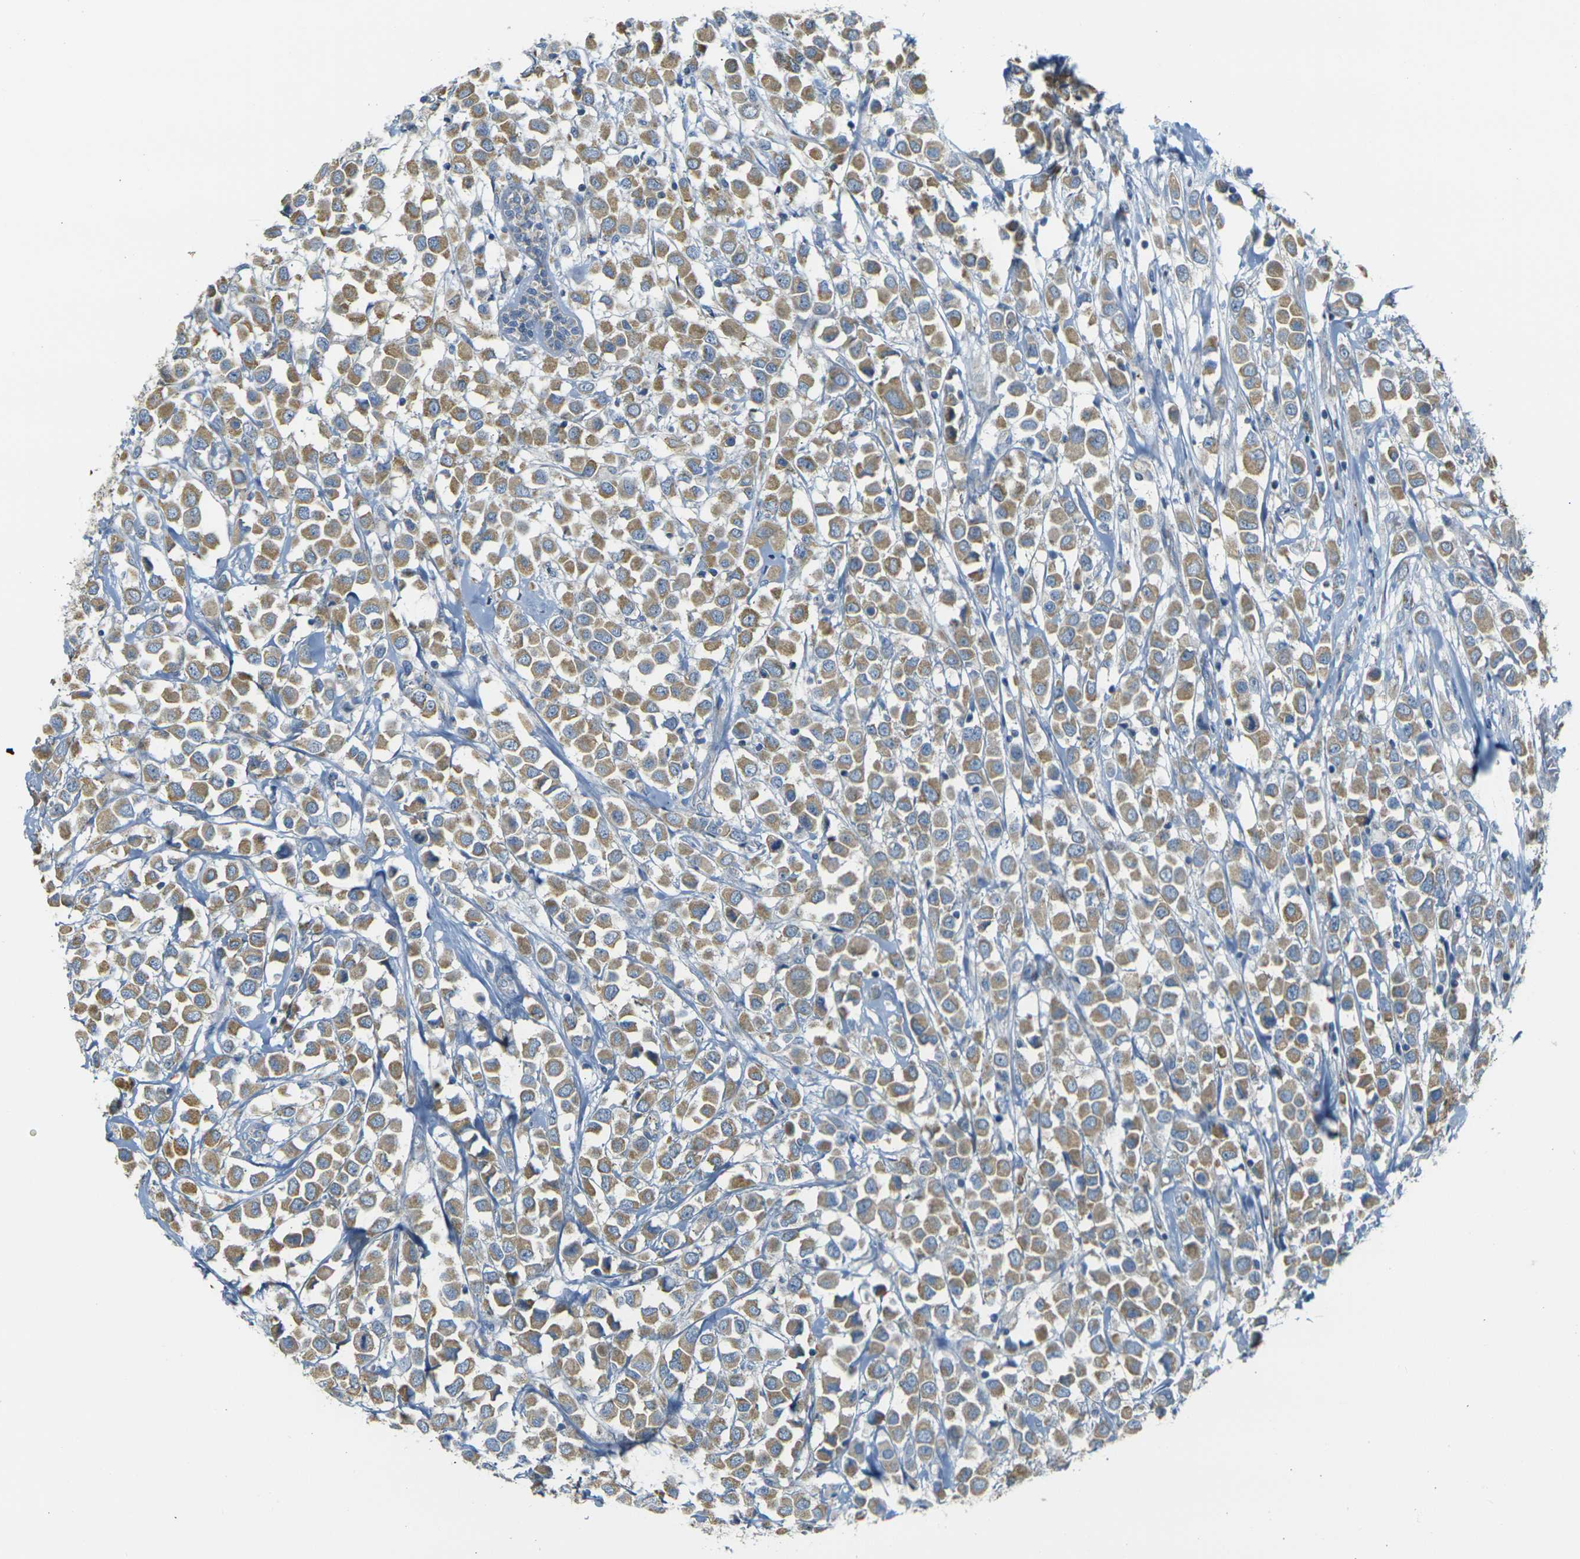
{"staining": {"intensity": "moderate", "quantity": ">75%", "location": "cytoplasmic/membranous"}, "tissue": "breast cancer", "cell_type": "Tumor cells", "image_type": "cancer", "snomed": [{"axis": "morphology", "description": "Duct carcinoma"}, {"axis": "topography", "description": "Breast"}], "caption": "Protein staining reveals moderate cytoplasmic/membranous positivity in about >75% of tumor cells in breast cancer (infiltrating ductal carcinoma).", "gene": "PARD6B", "patient": {"sex": "female", "age": 61}}